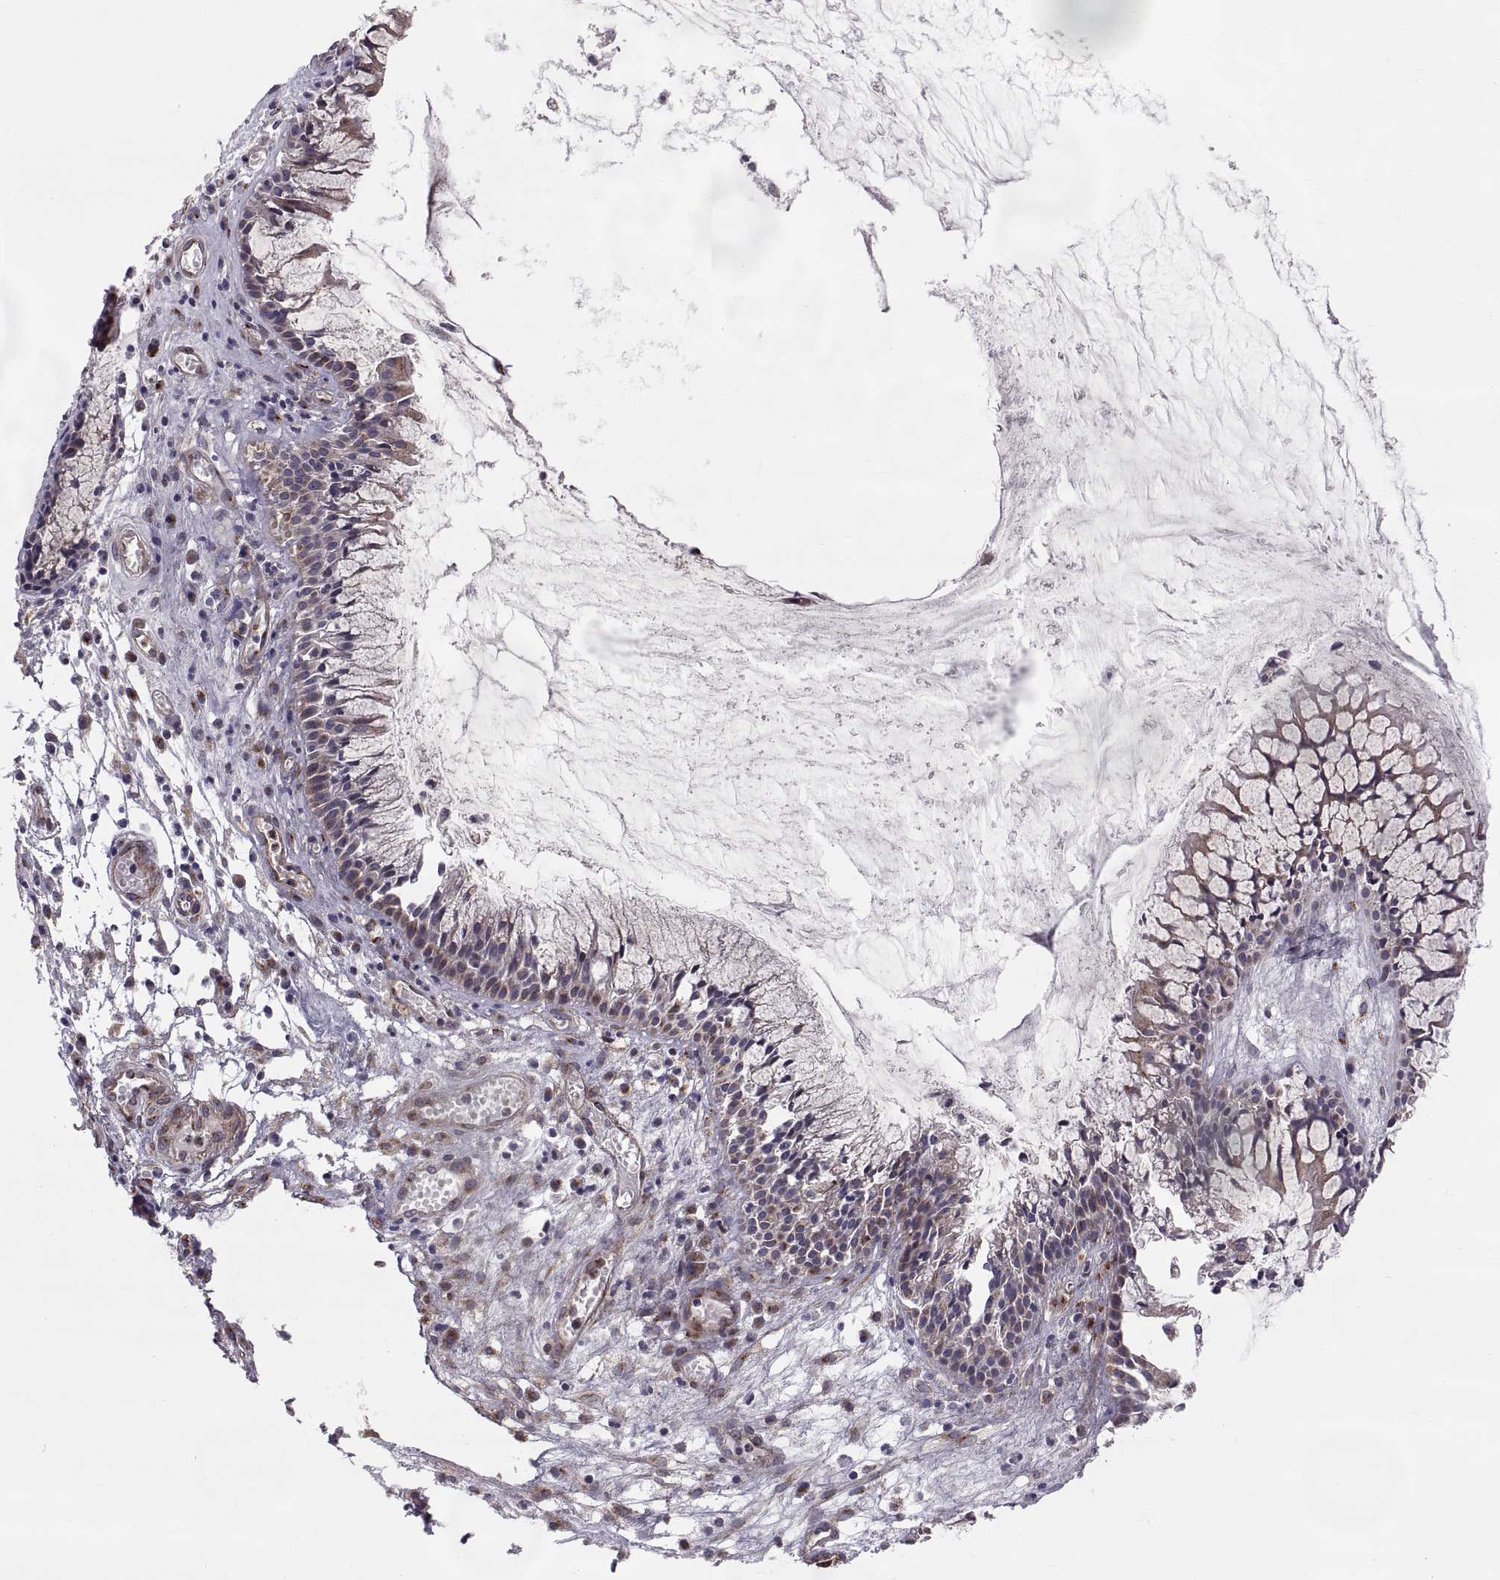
{"staining": {"intensity": "moderate", "quantity": "25%-75%", "location": "cytoplasmic/membranous"}, "tissue": "nasopharynx", "cell_type": "Respiratory epithelial cells", "image_type": "normal", "snomed": [{"axis": "morphology", "description": "Normal tissue, NOS"}, {"axis": "topography", "description": "Nasopharynx"}], "caption": "The micrograph demonstrates staining of normal nasopharynx, revealing moderate cytoplasmic/membranous protein expression (brown color) within respiratory epithelial cells.", "gene": "TESC", "patient": {"sex": "female", "age": 47}}